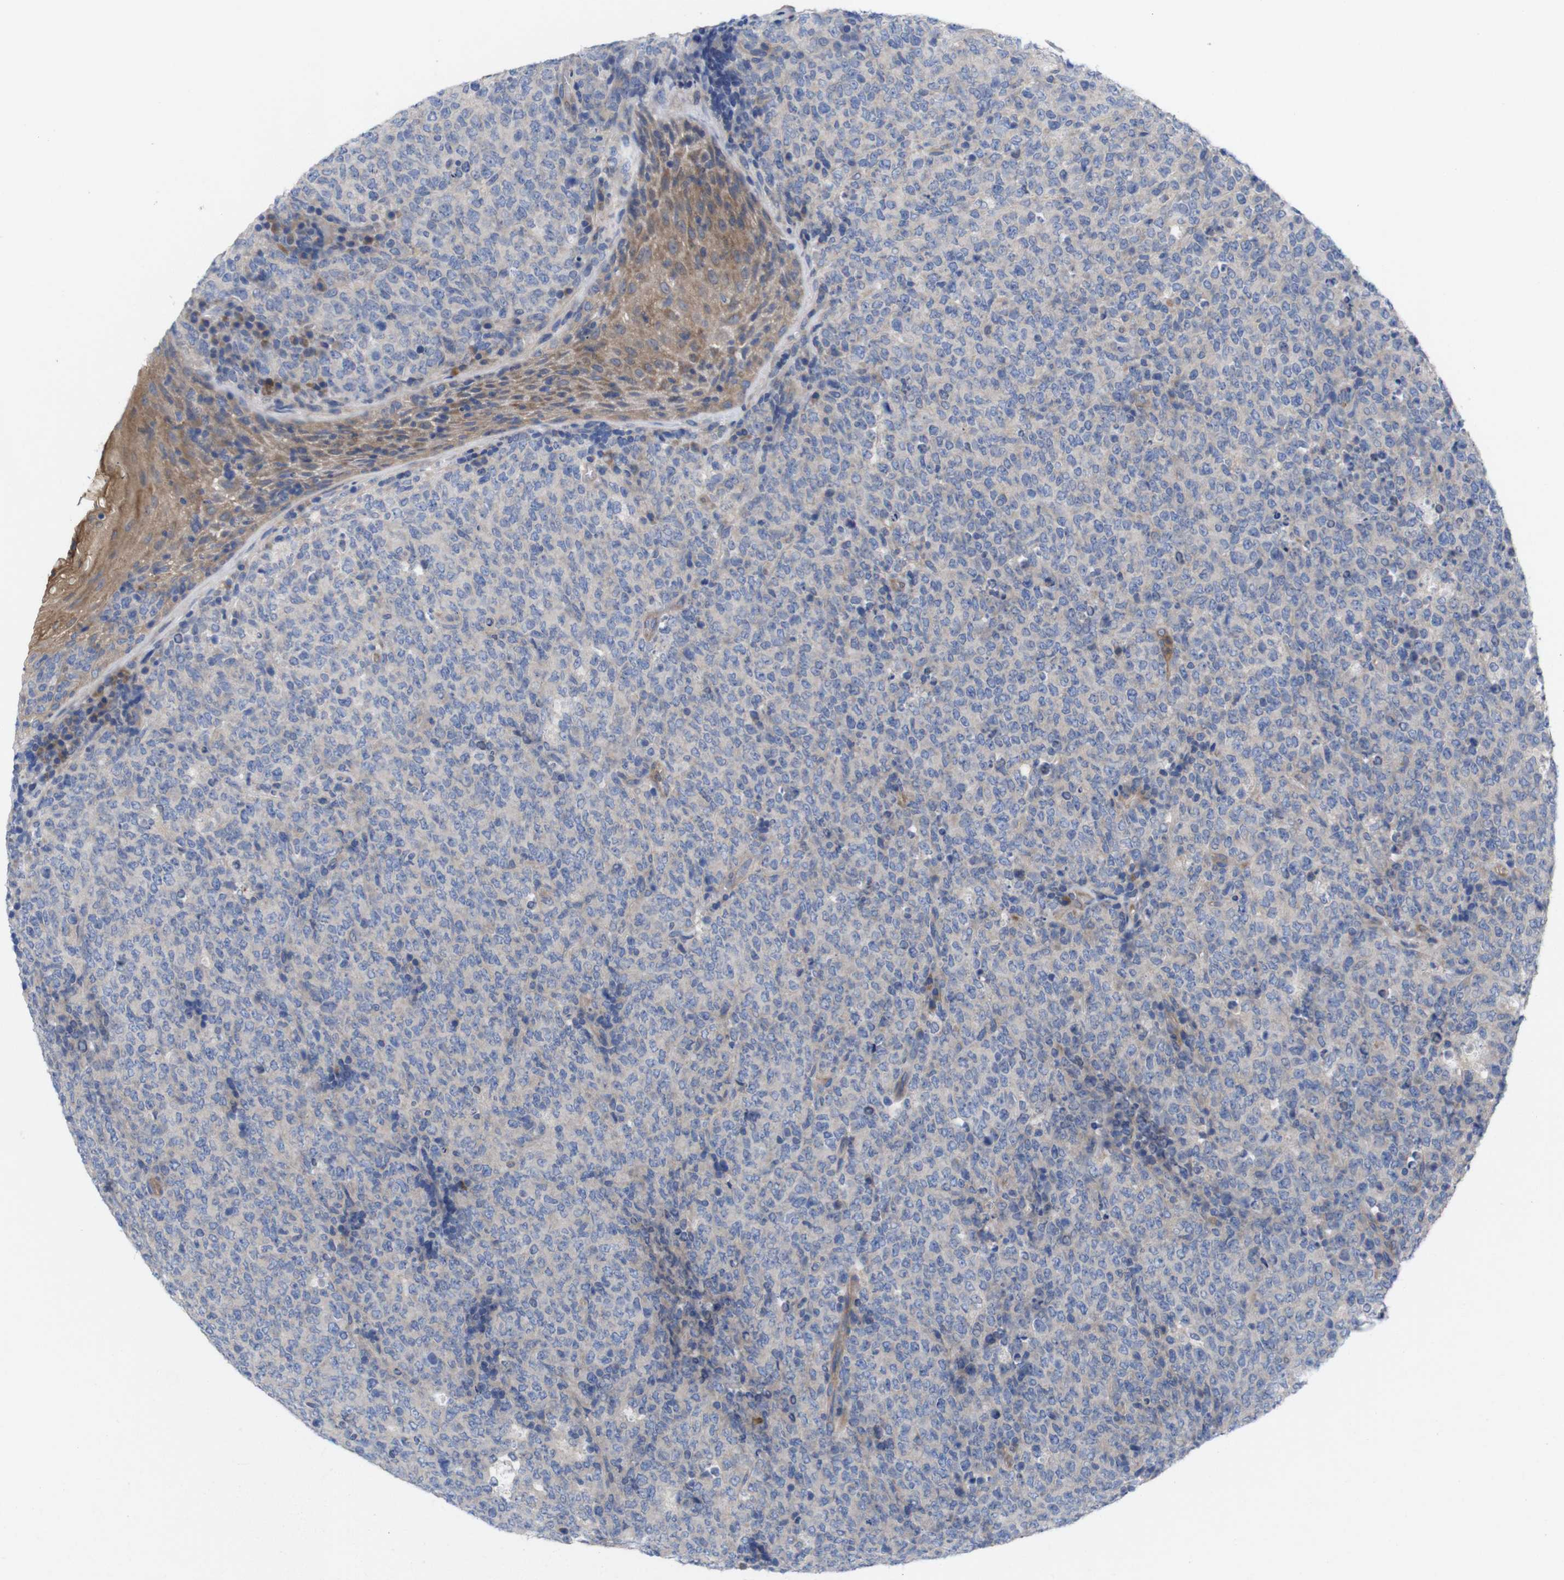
{"staining": {"intensity": "negative", "quantity": "none", "location": "none"}, "tissue": "lymphoma", "cell_type": "Tumor cells", "image_type": "cancer", "snomed": [{"axis": "morphology", "description": "Malignant lymphoma, non-Hodgkin's type, High grade"}, {"axis": "topography", "description": "Tonsil"}], "caption": "DAB (3,3'-diaminobenzidine) immunohistochemical staining of lymphoma demonstrates no significant expression in tumor cells.", "gene": "USH1C", "patient": {"sex": "female", "age": 36}}